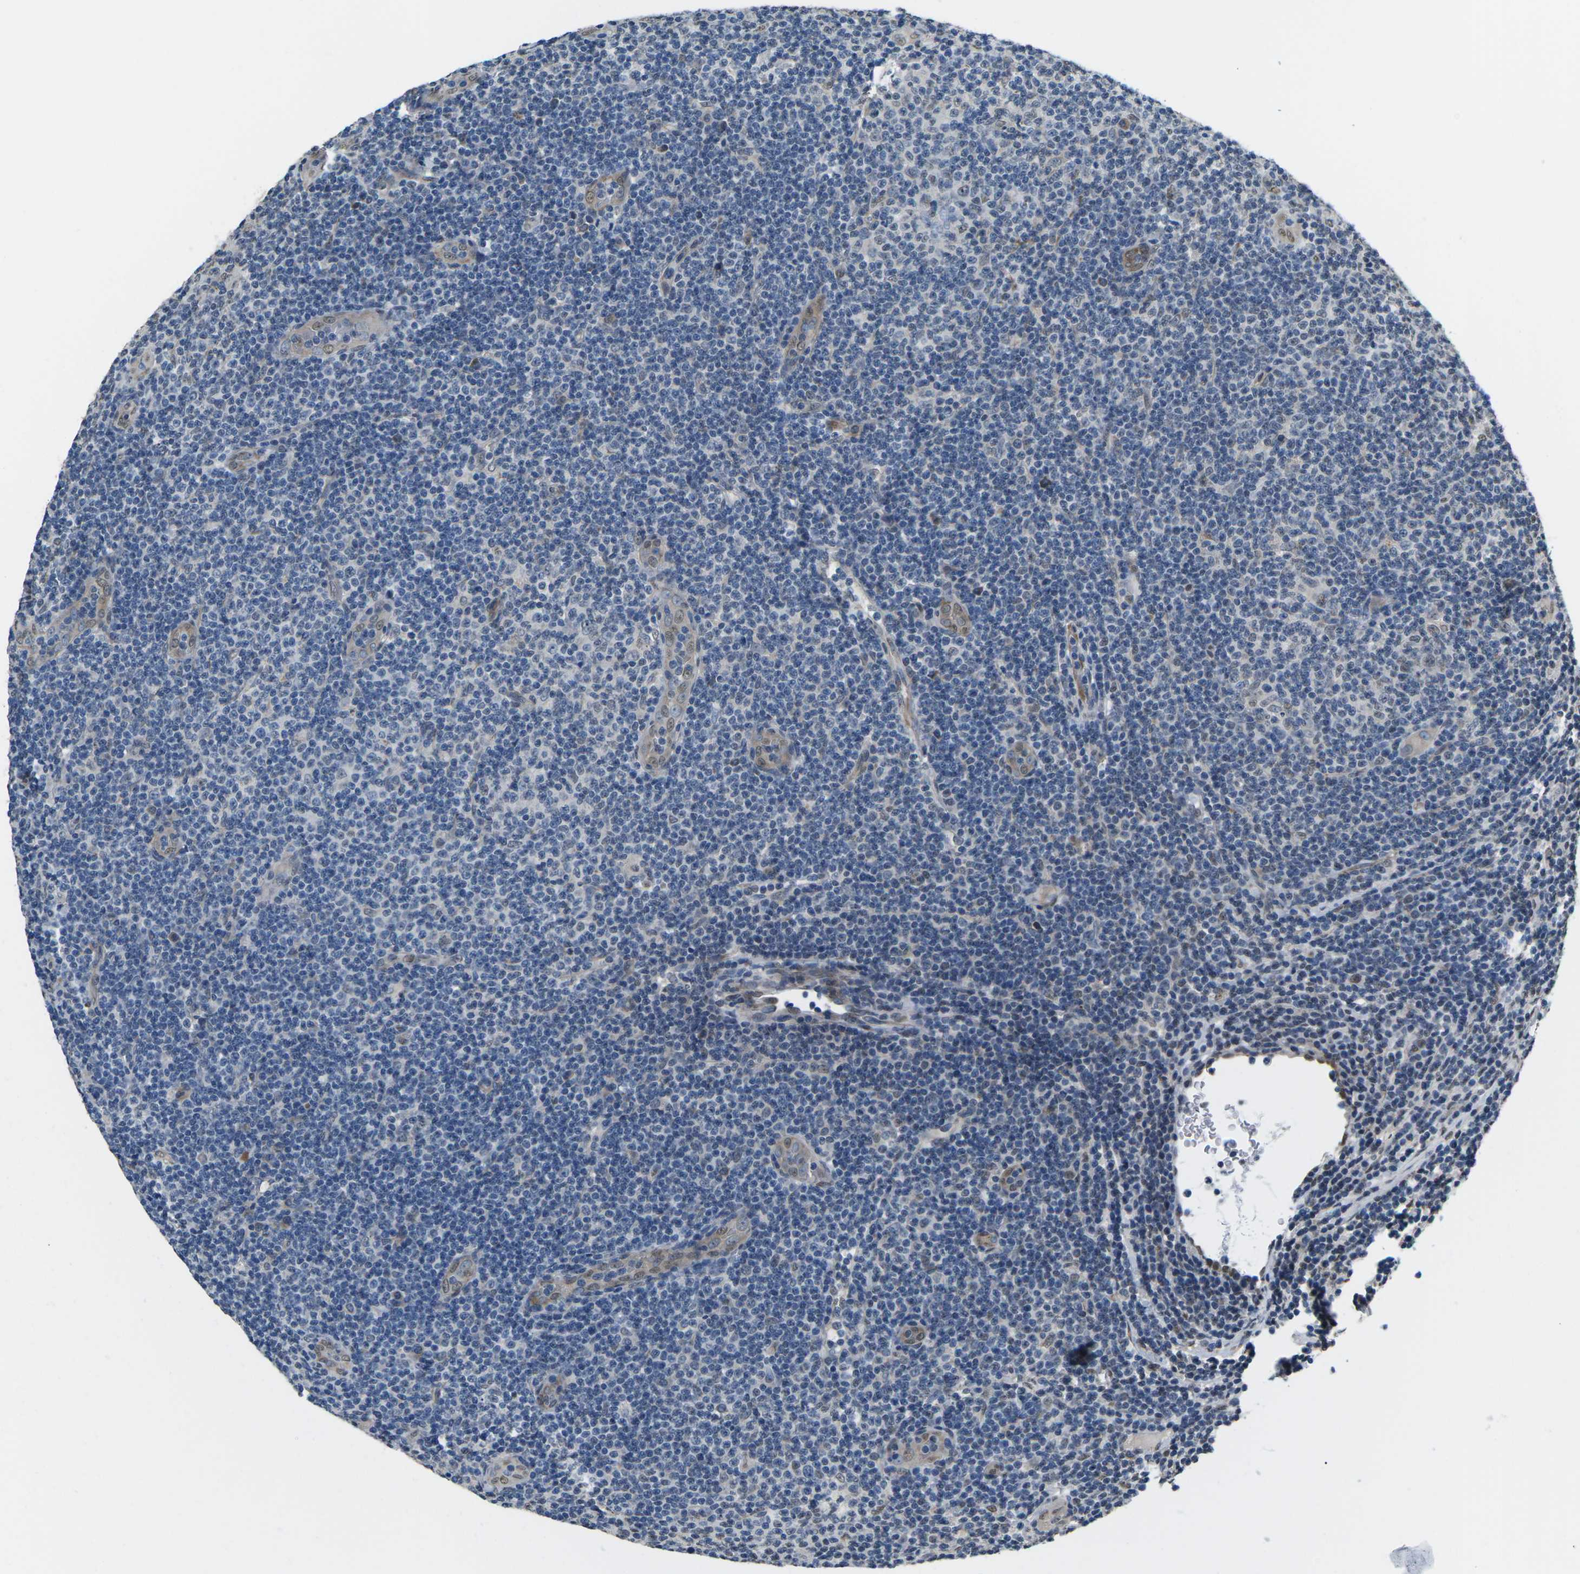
{"staining": {"intensity": "negative", "quantity": "none", "location": "none"}, "tissue": "lymphoma", "cell_type": "Tumor cells", "image_type": "cancer", "snomed": [{"axis": "morphology", "description": "Malignant lymphoma, non-Hodgkin's type, Low grade"}, {"axis": "topography", "description": "Lymph node"}], "caption": "High power microscopy photomicrograph of an IHC image of low-grade malignant lymphoma, non-Hodgkin's type, revealing no significant positivity in tumor cells.", "gene": "ERBB4", "patient": {"sex": "male", "age": 83}}